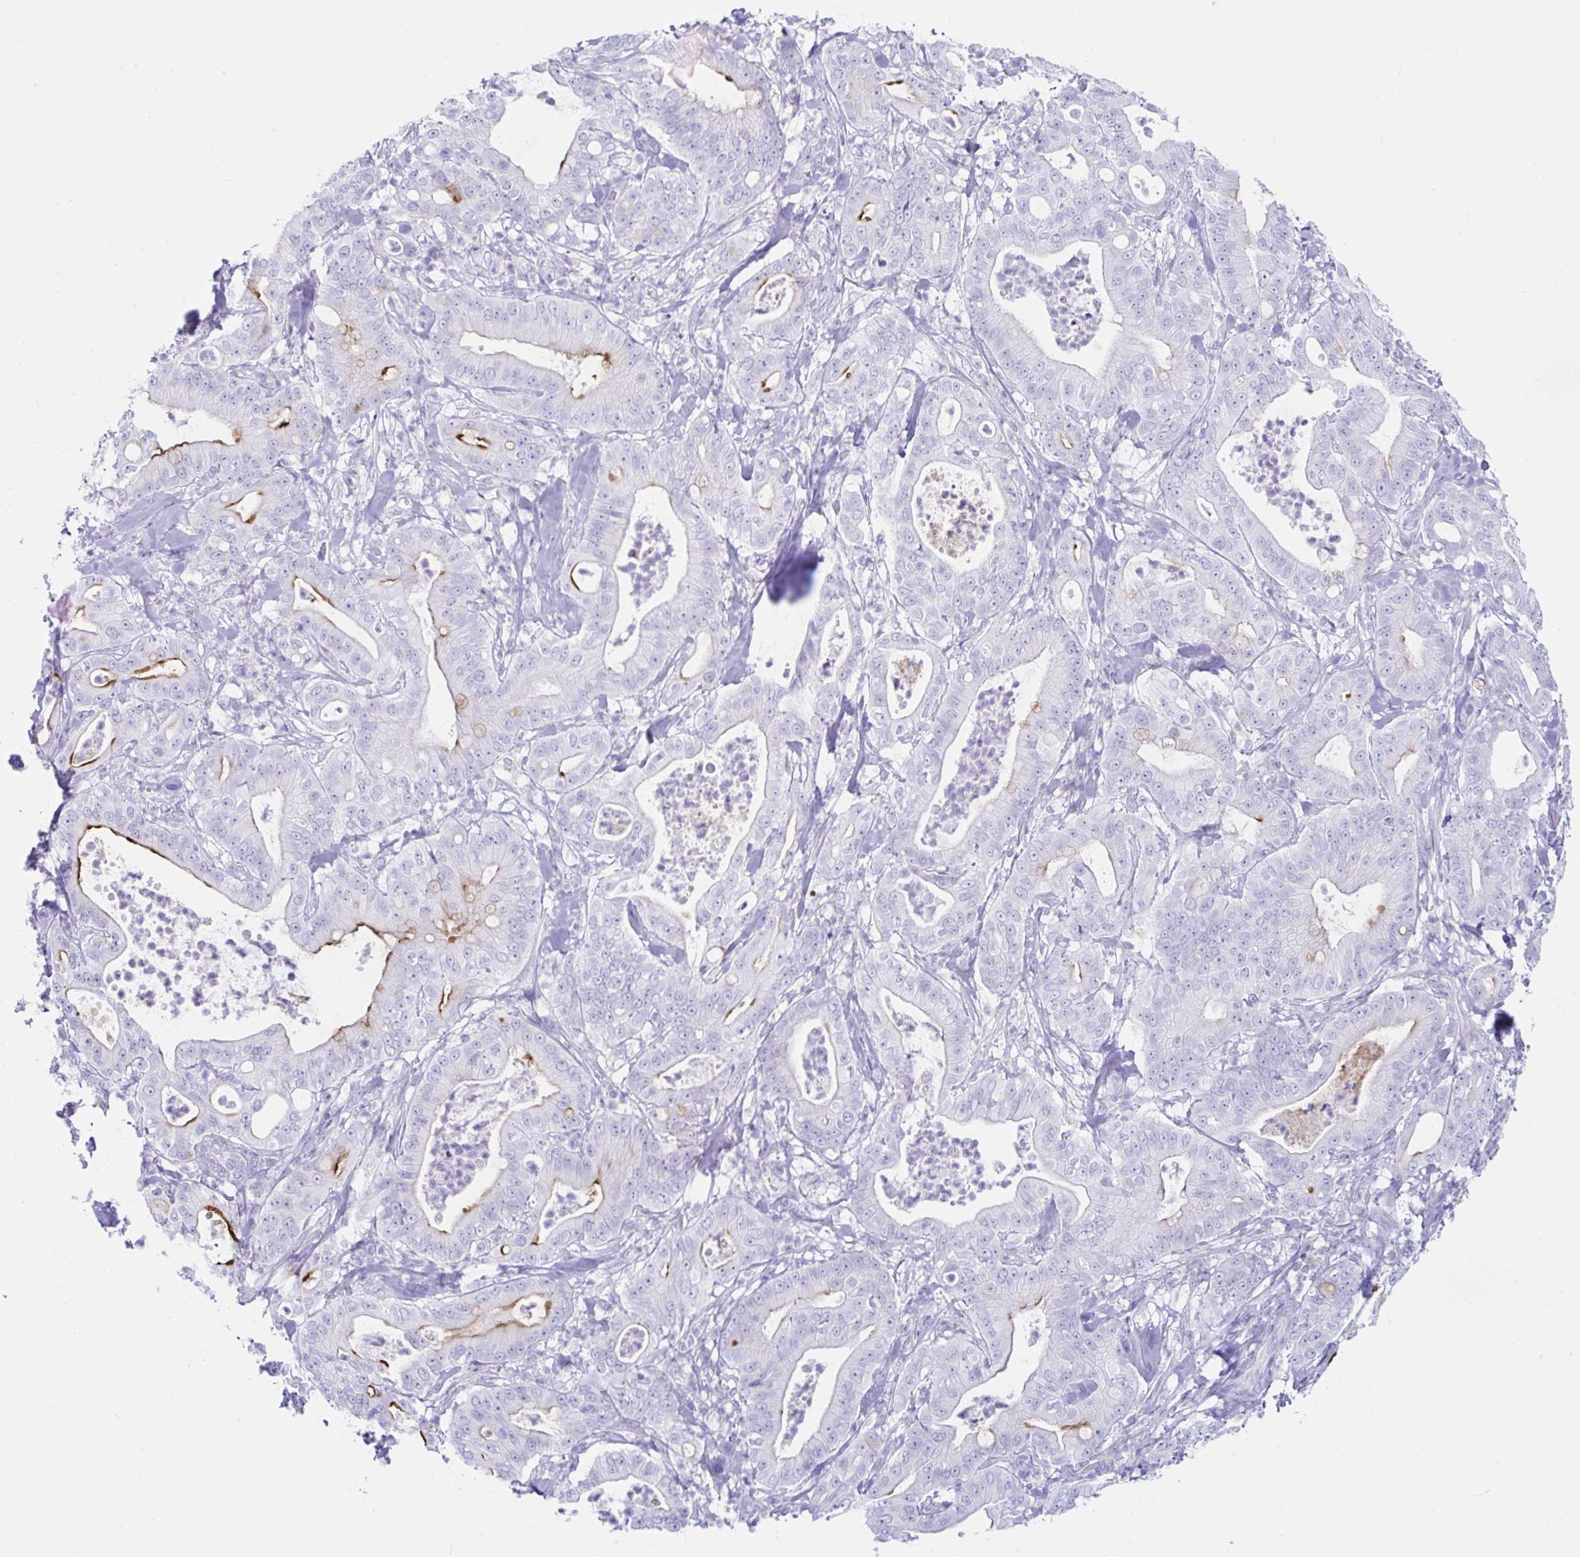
{"staining": {"intensity": "strong", "quantity": "<25%", "location": "cytoplasmic/membranous"}, "tissue": "pancreatic cancer", "cell_type": "Tumor cells", "image_type": "cancer", "snomed": [{"axis": "morphology", "description": "Adenocarcinoma, NOS"}, {"axis": "topography", "description": "Pancreas"}], "caption": "A histopathology image of human pancreatic cancer stained for a protein shows strong cytoplasmic/membranous brown staining in tumor cells.", "gene": "BEST1", "patient": {"sex": "male", "age": 71}}